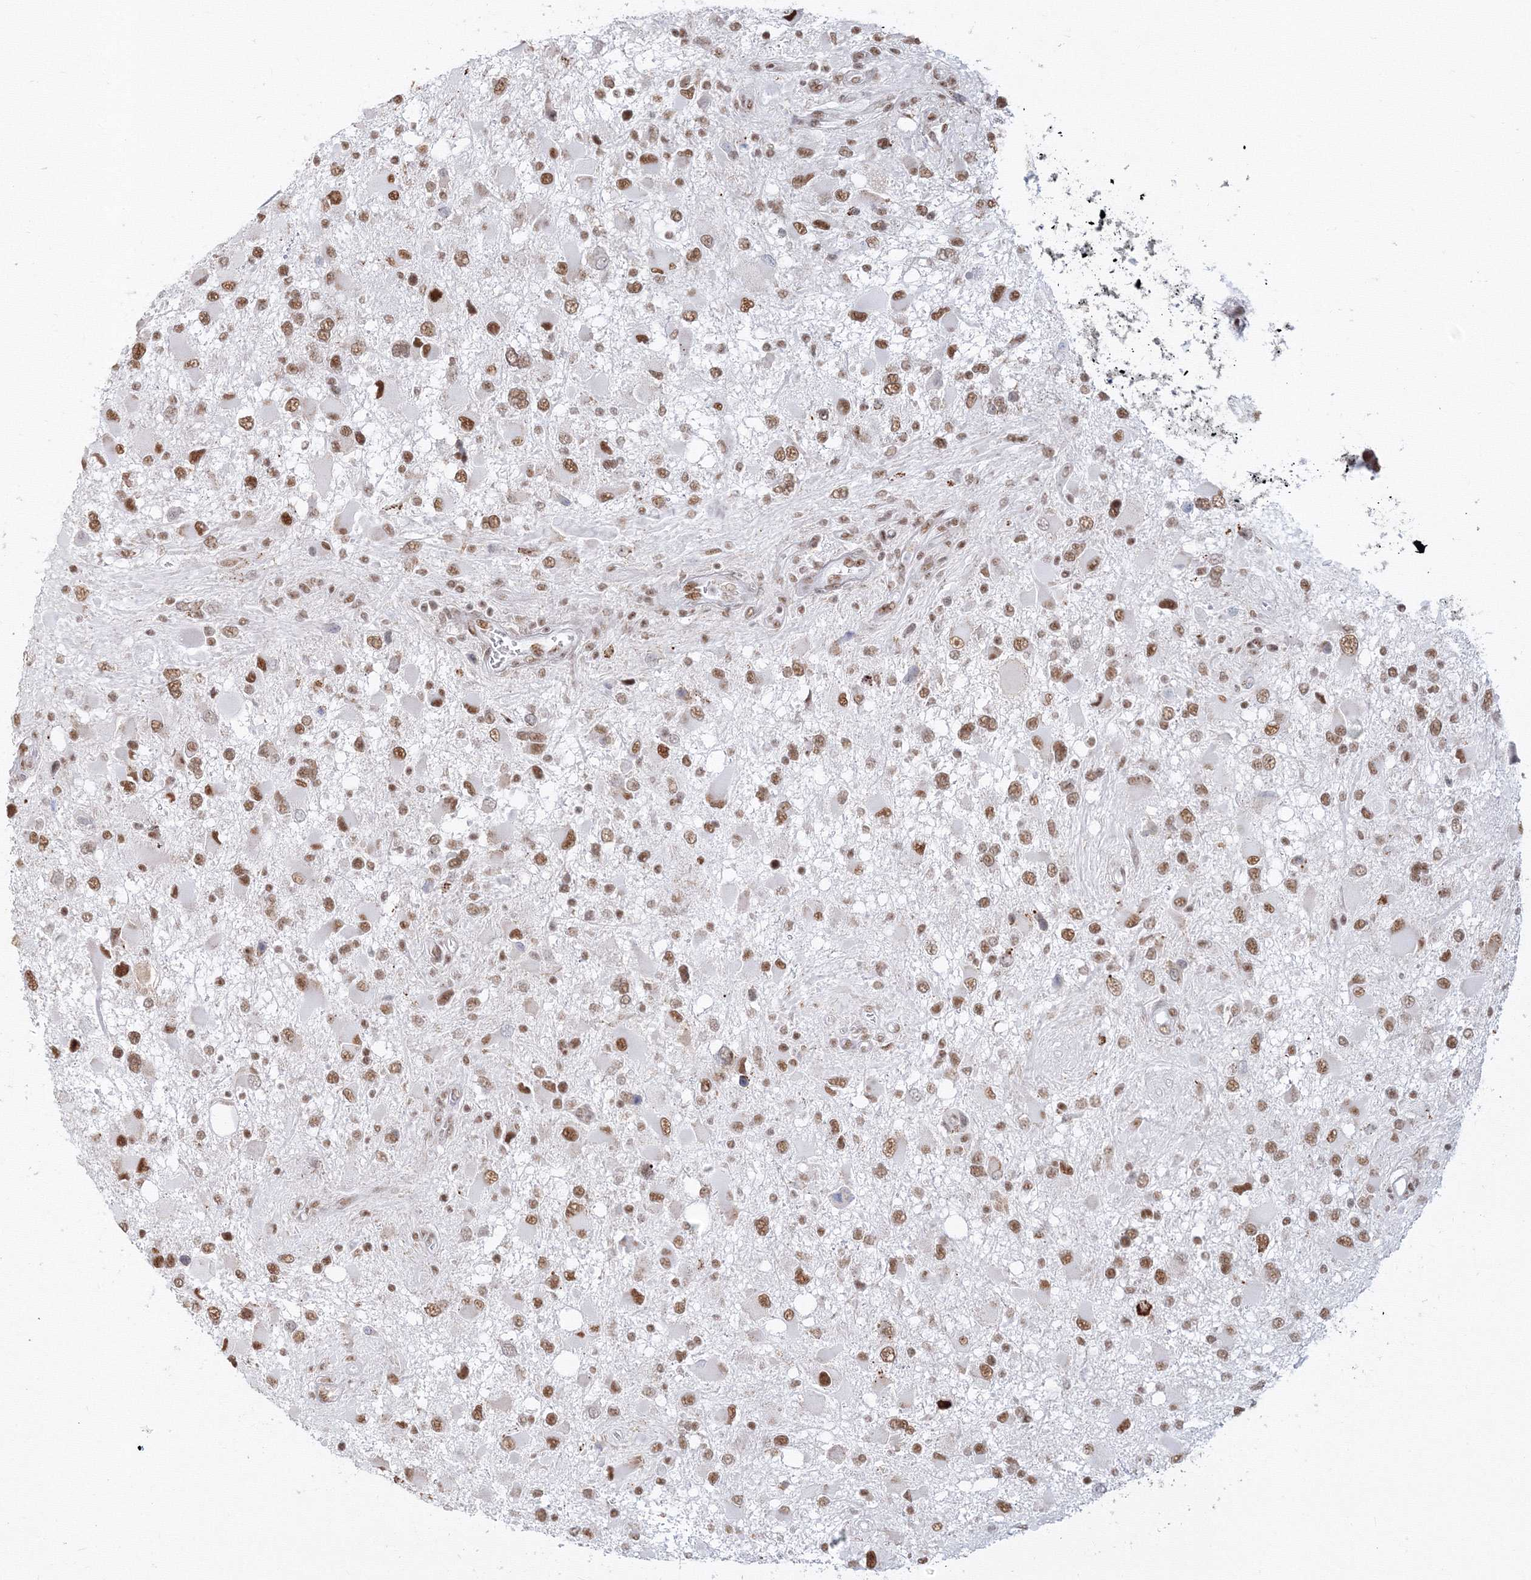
{"staining": {"intensity": "moderate", "quantity": ">75%", "location": "nuclear"}, "tissue": "glioma", "cell_type": "Tumor cells", "image_type": "cancer", "snomed": [{"axis": "morphology", "description": "Glioma, malignant, High grade"}, {"axis": "topography", "description": "Brain"}], "caption": "An immunohistochemistry micrograph of neoplastic tissue is shown. Protein staining in brown shows moderate nuclear positivity in glioma within tumor cells.", "gene": "PPP4R2", "patient": {"sex": "male", "age": 53}}